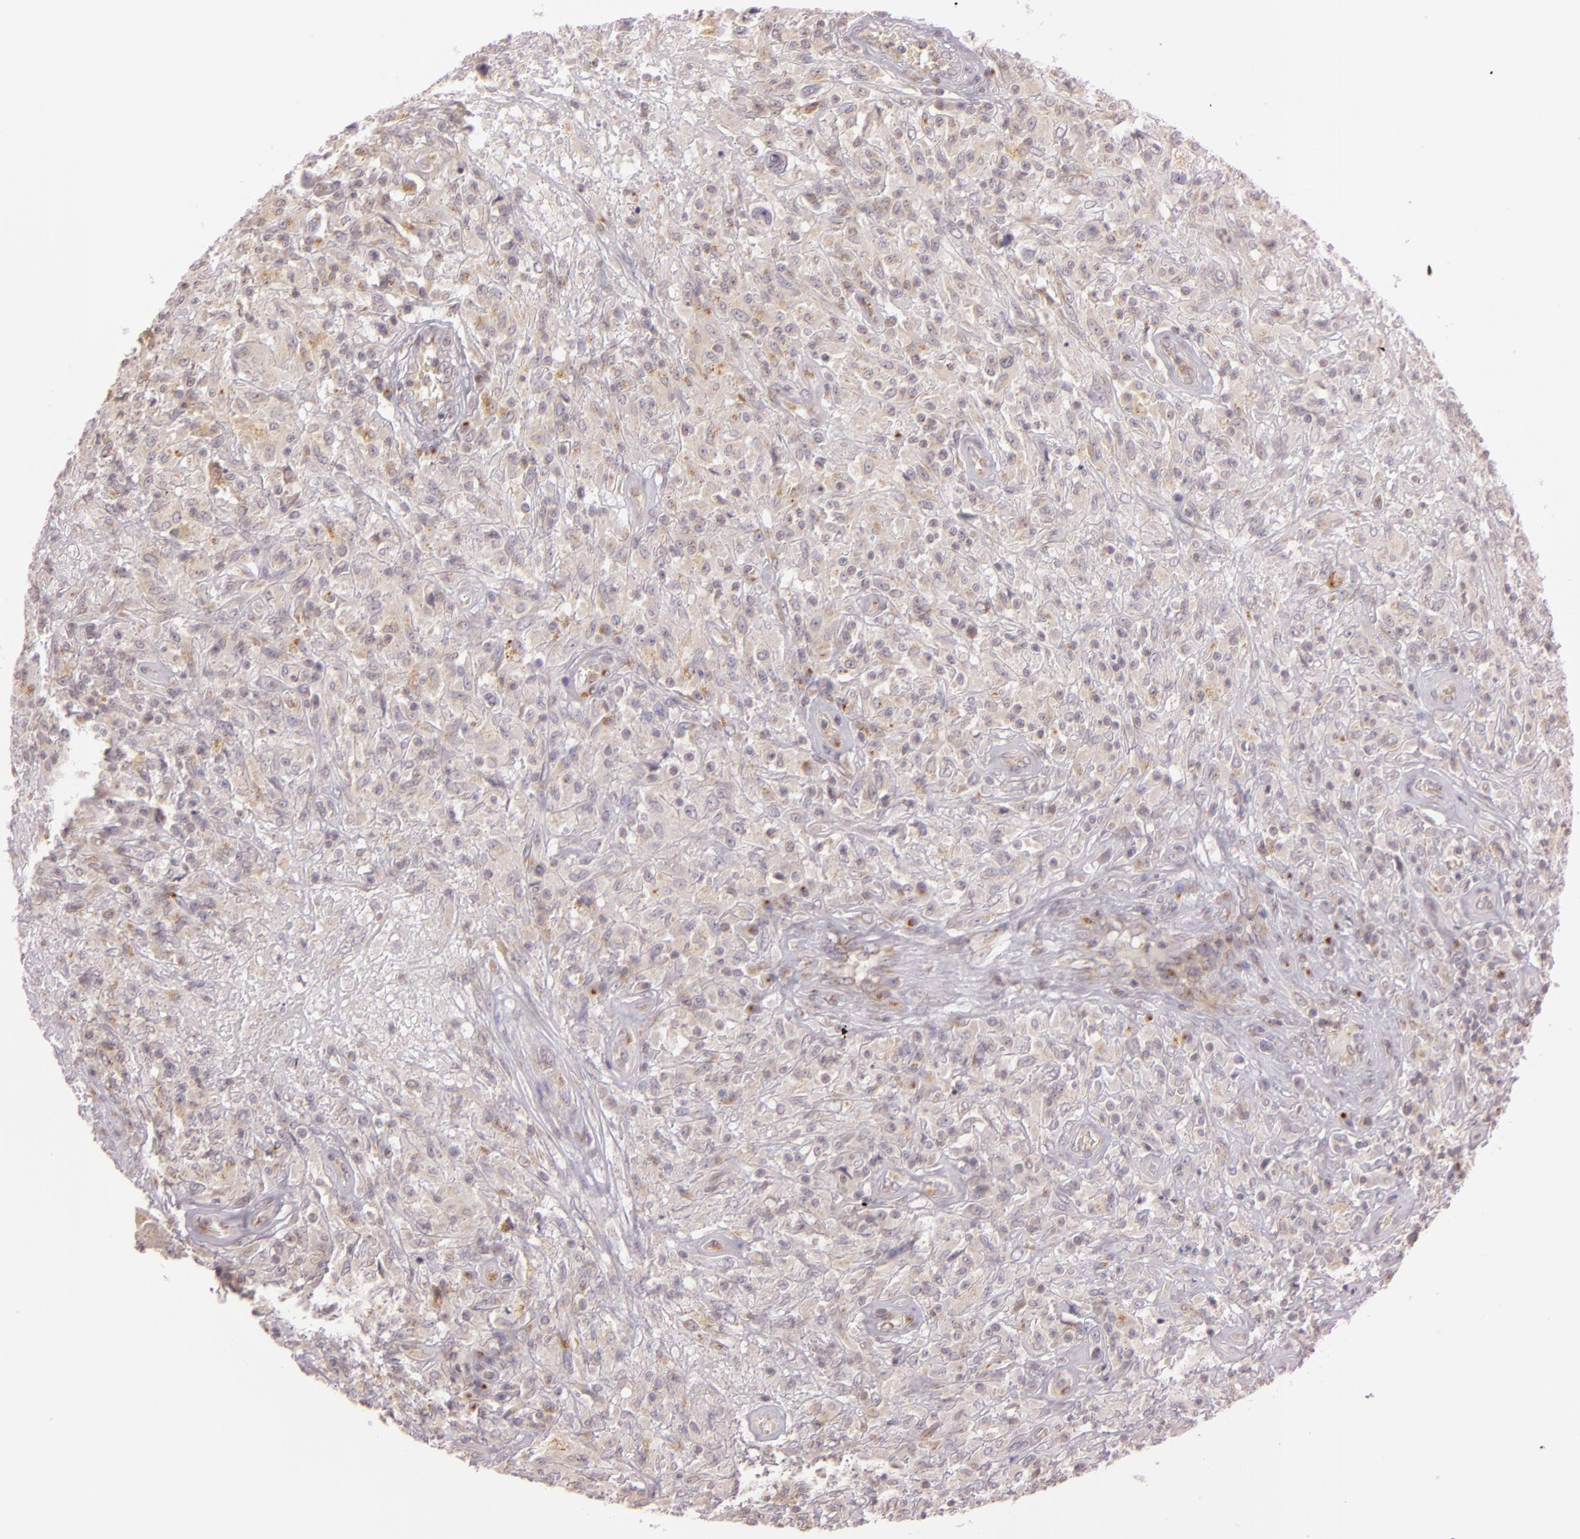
{"staining": {"intensity": "weak", "quantity": ">75%", "location": "cytoplasmic/membranous"}, "tissue": "testis cancer", "cell_type": "Tumor cells", "image_type": "cancer", "snomed": [{"axis": "morphology", "description": "Seminoma, NOS"}, {"axis": "topography", "description": "Testis"}], "caption": "Protein staining of testis seminoma tissue reveals weak cytoplasmic/membranous expression in about >75% of tumor cells.", "gene": "LGMN", "patient": {"sex": "male", "age": 34}}